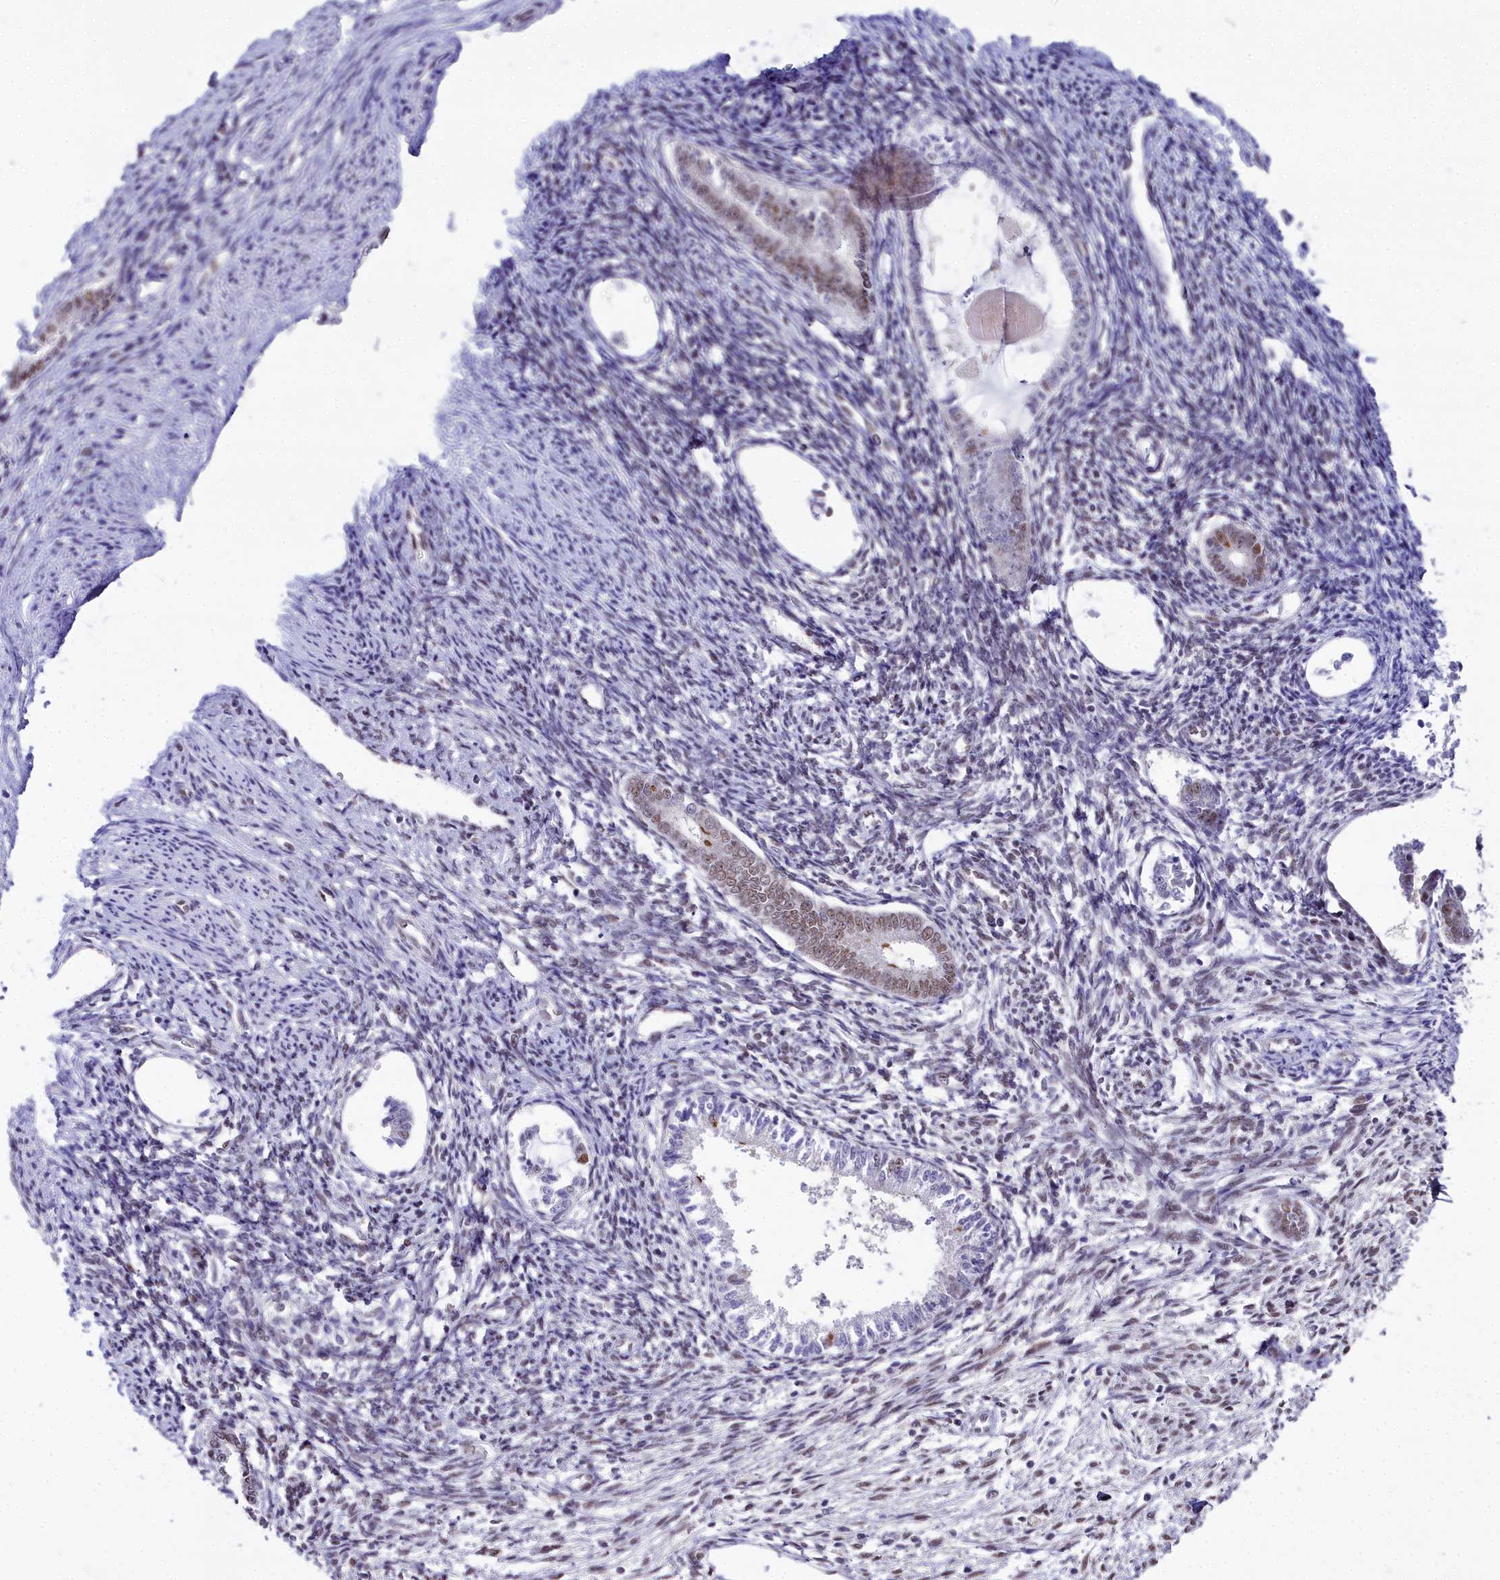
{"staining": {"intensity": "weak", "quantity": "<25%", "location": "nuclear"}, "tissue": "endometrium", "cell_type": "Cells in endometrial stroma", "image_type": "normal", "snomed": [{"axis": "morphology", "description": "Normal tissue, NOS"}, {"axis": "topography", "description": "Endometrium"}], "caption": "Micrograph shows no significant protein staining in cells in endometrial stroma of benign endometrium. (DAB immunohistochemistry (IHC) visualized using brightfield microscopy, high magnification).", "gene": "RBM12", "patient": {"sex": "female", "age": 56}}